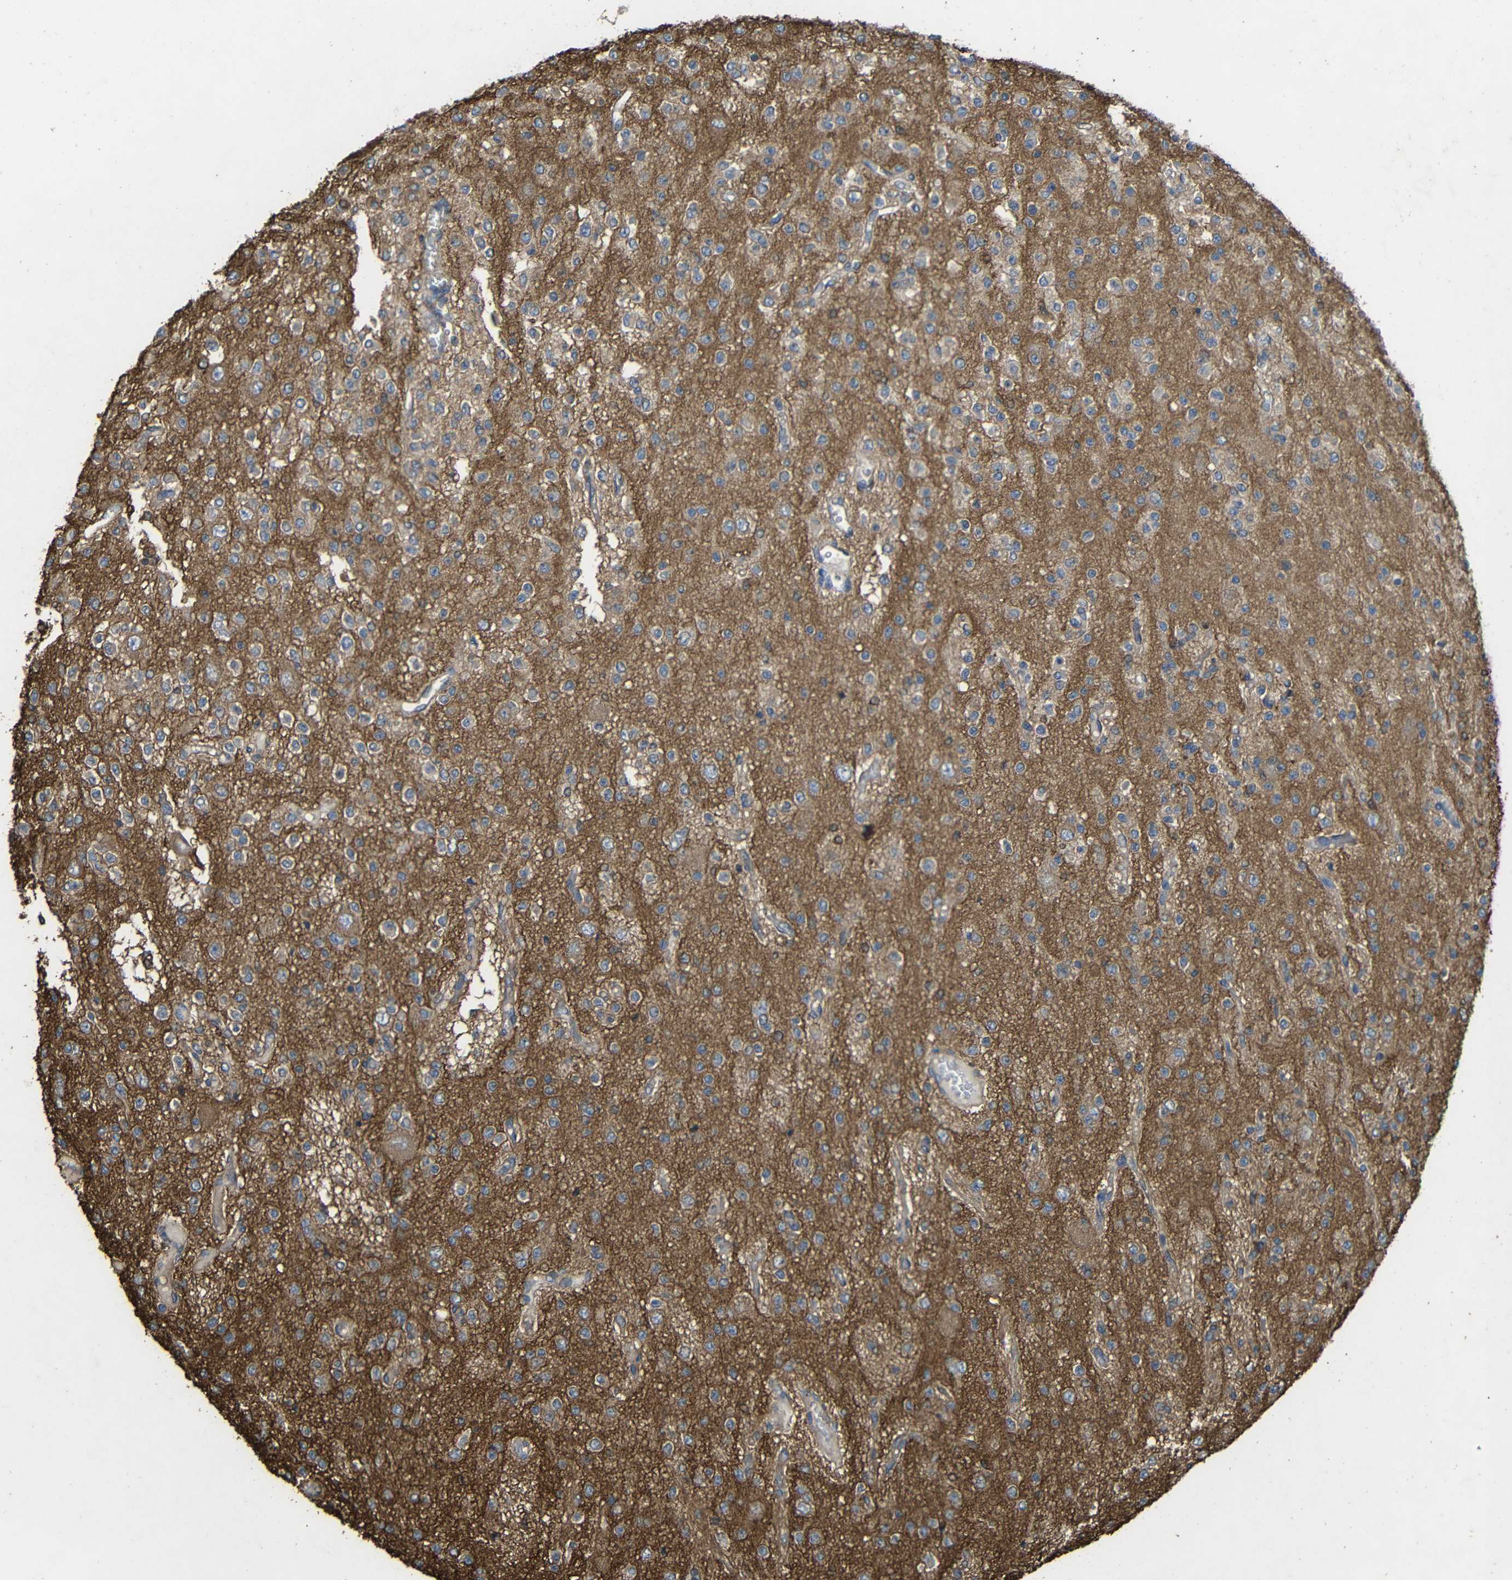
{"staining": {"intensity": "moderate", "quantity": ">75%", "location": "cytoplasmic/membranous"}, "tissue": "glioma", "cell_type": "Tumor cells", "image_type": "cancer", "snomed": [{"axis": "morphology", "description": "Glioma, malignant, Low grade"}, {"axis": "topography", "description": "Brain"}], "caption": "The image reveals immunohistochemical staining of malignant glioma (low-grade). There is moderate cytoplasmic/membranous positivity is present in approximately >75% of tumor cells. The staining is performed using DAB (3,3'-diaminobenzidine) brown chromogen to label protein expression. The nuclei are counter-stained blue using hematoxylin.", "gene": "TREM2", "patient": {"sex": "male", "age": 38}}